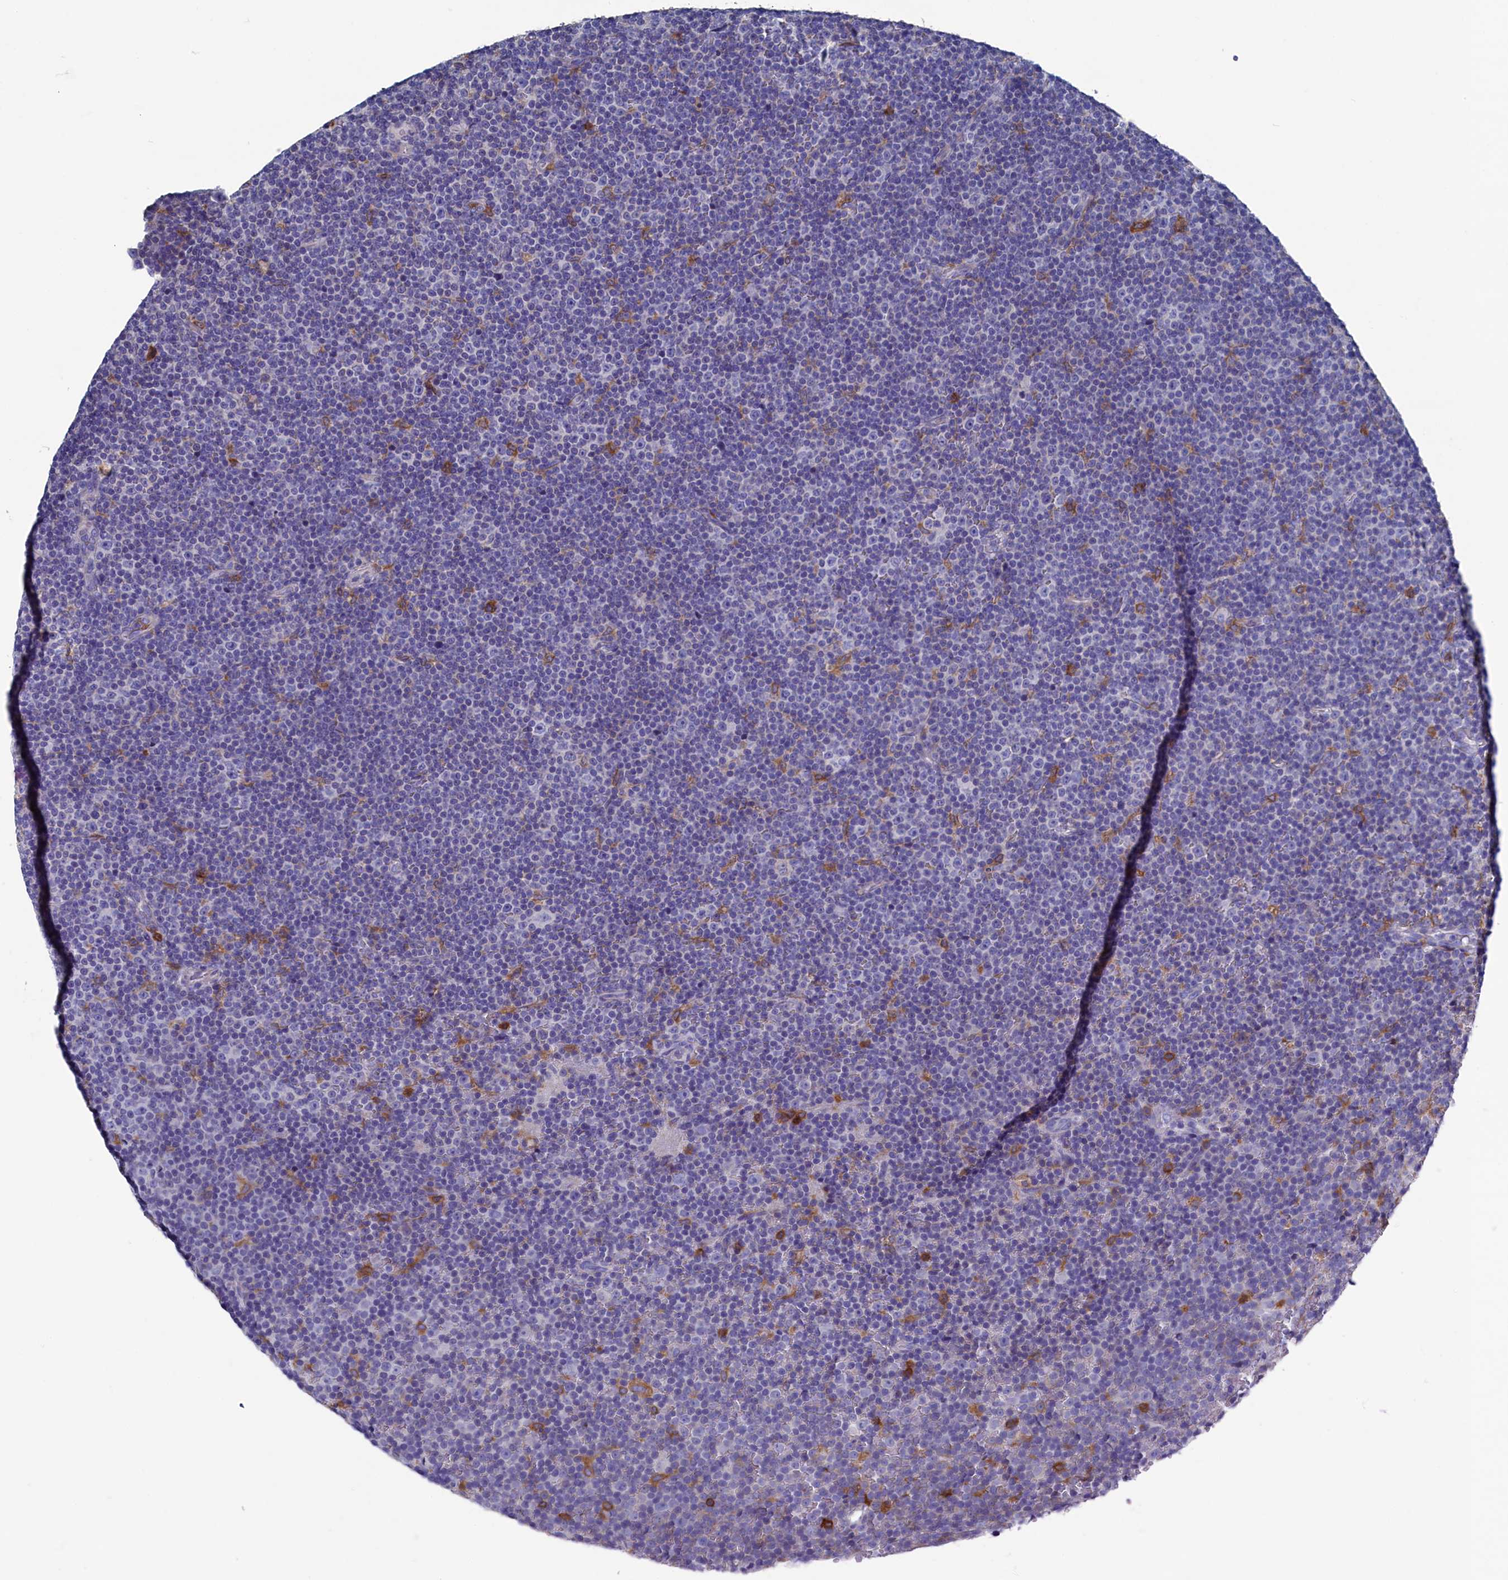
{"staining": {"intensity": "negative", "quantity": "none", "location": "none"}, "tissue": "lymphoma", "cell_type": "Tumor cells", "image_type": "cancer", "snomed": [{"axis": "morphology", "description": "Malignant lymphoma, non-Hodgkin's type, Low grade"}, {"axis": "topography", "description": "Lymph node"}], "caption": "Tumor cells show no significant expression in lymphoma.", "gene": "TYROBP", "patient": {"sex": "female", "age": 67}}